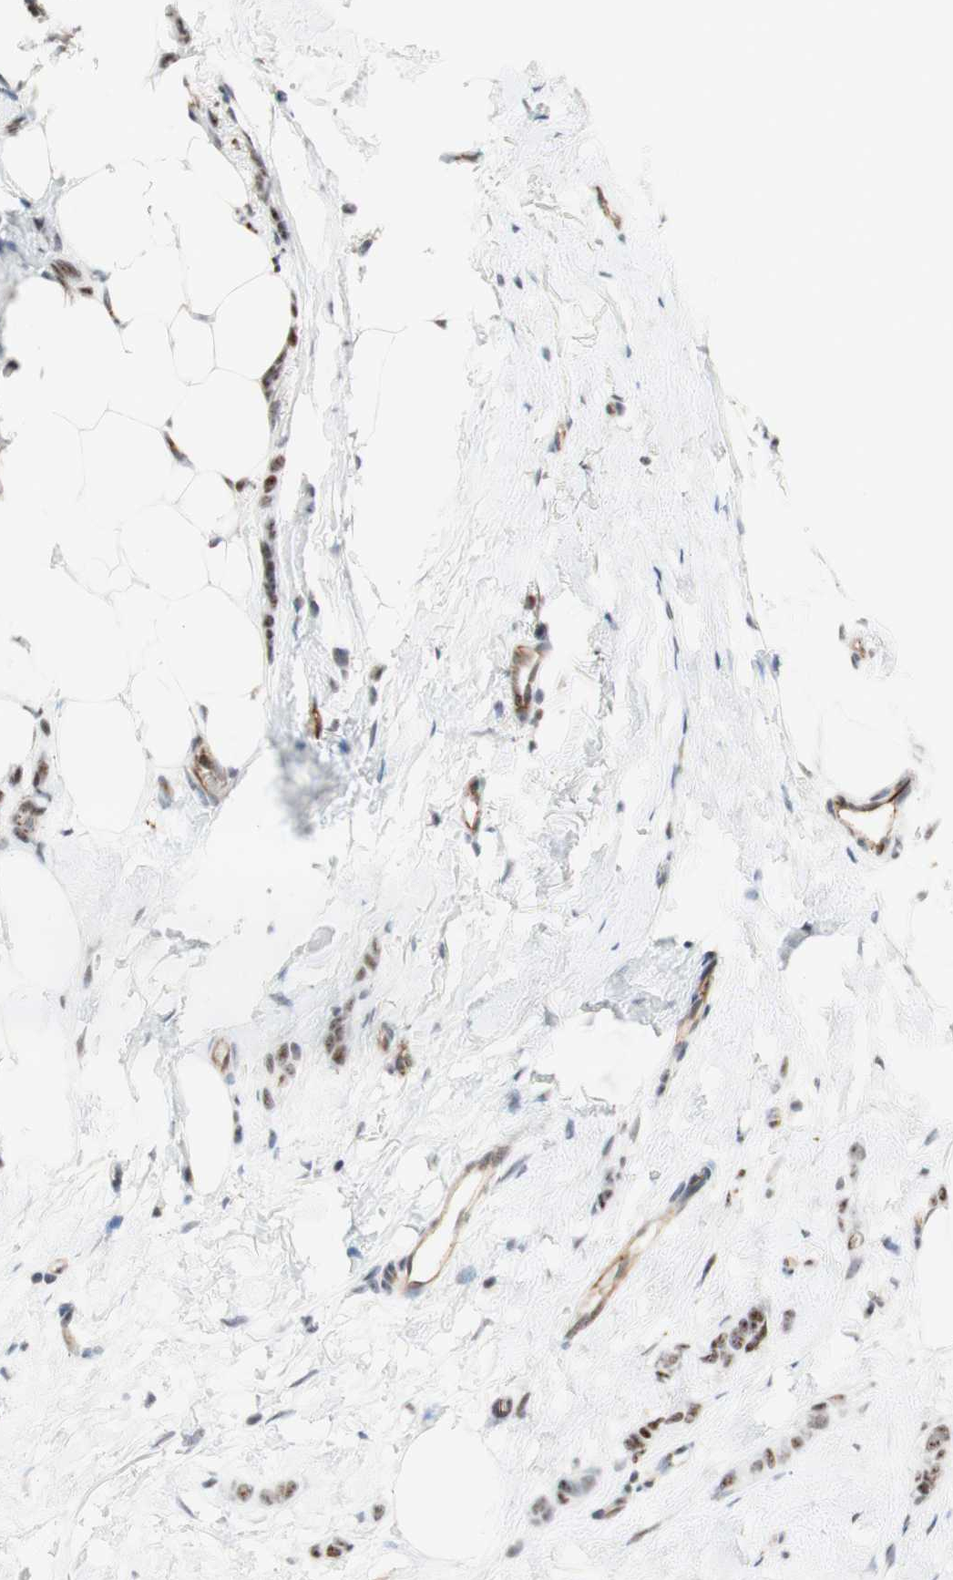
{"staining": {"intensity": "weak", "quantity": ">75%", "location": "nuclear"}, "tissue": "breast cancer", "cell_type": "Tumor cells", "image_type": "cancer", "snomed": [{"axis": "morphology", "description": "Lobular carcinoma"}, {"axis": "topography", "description": "Skin"}, {"axis": "topography", "description": "Breast"}], "caption": "The immunohistochemical stain shows weak nuclear positivity in tumor cells of breast cancer tissue. (Stains: DAB (3,3'-diaminobenzidine) in brown, nuclei in blue, Microscopy: brightfield microscopy at high magnification).", "gene": "SAP18", "patient": {"sex": "female", "age": 46}}